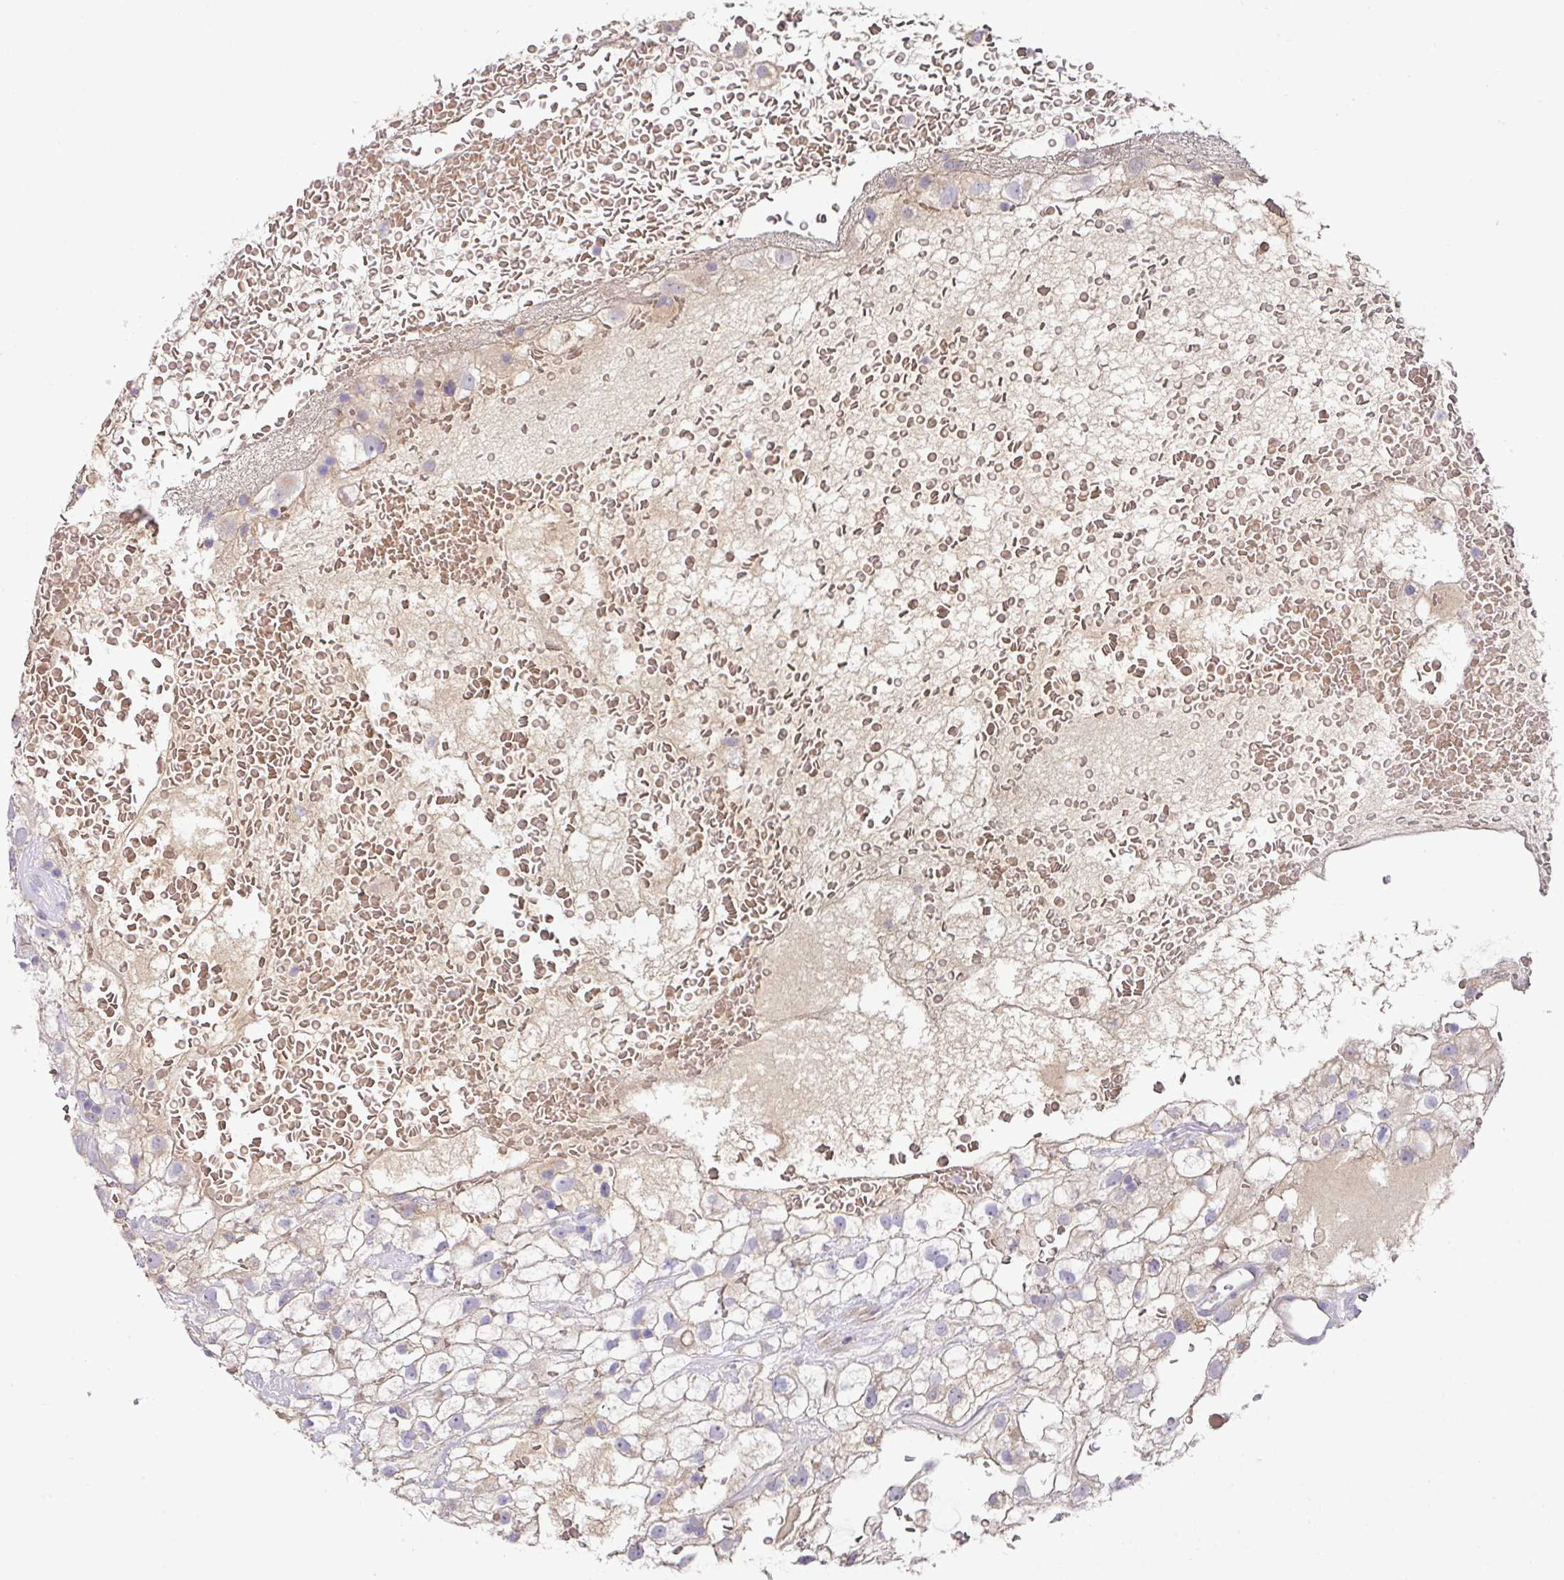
{"staining": {"intensity": "weak", "quantity": "<25%", "location": "cytoplasmic/membranous"}, "tissue": "renal cancer", "cell_type": "Tumor cells", "image_type": "cancer", "snomed": [{"axis": "morphology", "description": "Adenocarcinoma, NOS"}, {"axis": "topography", "description": "Kidney"}], "caption": "Tumor cells show no significant staining in renal cancer (adenocarcinoma).", "gene": "TARM1", "patient": {"sex": "male", "age": 59}}